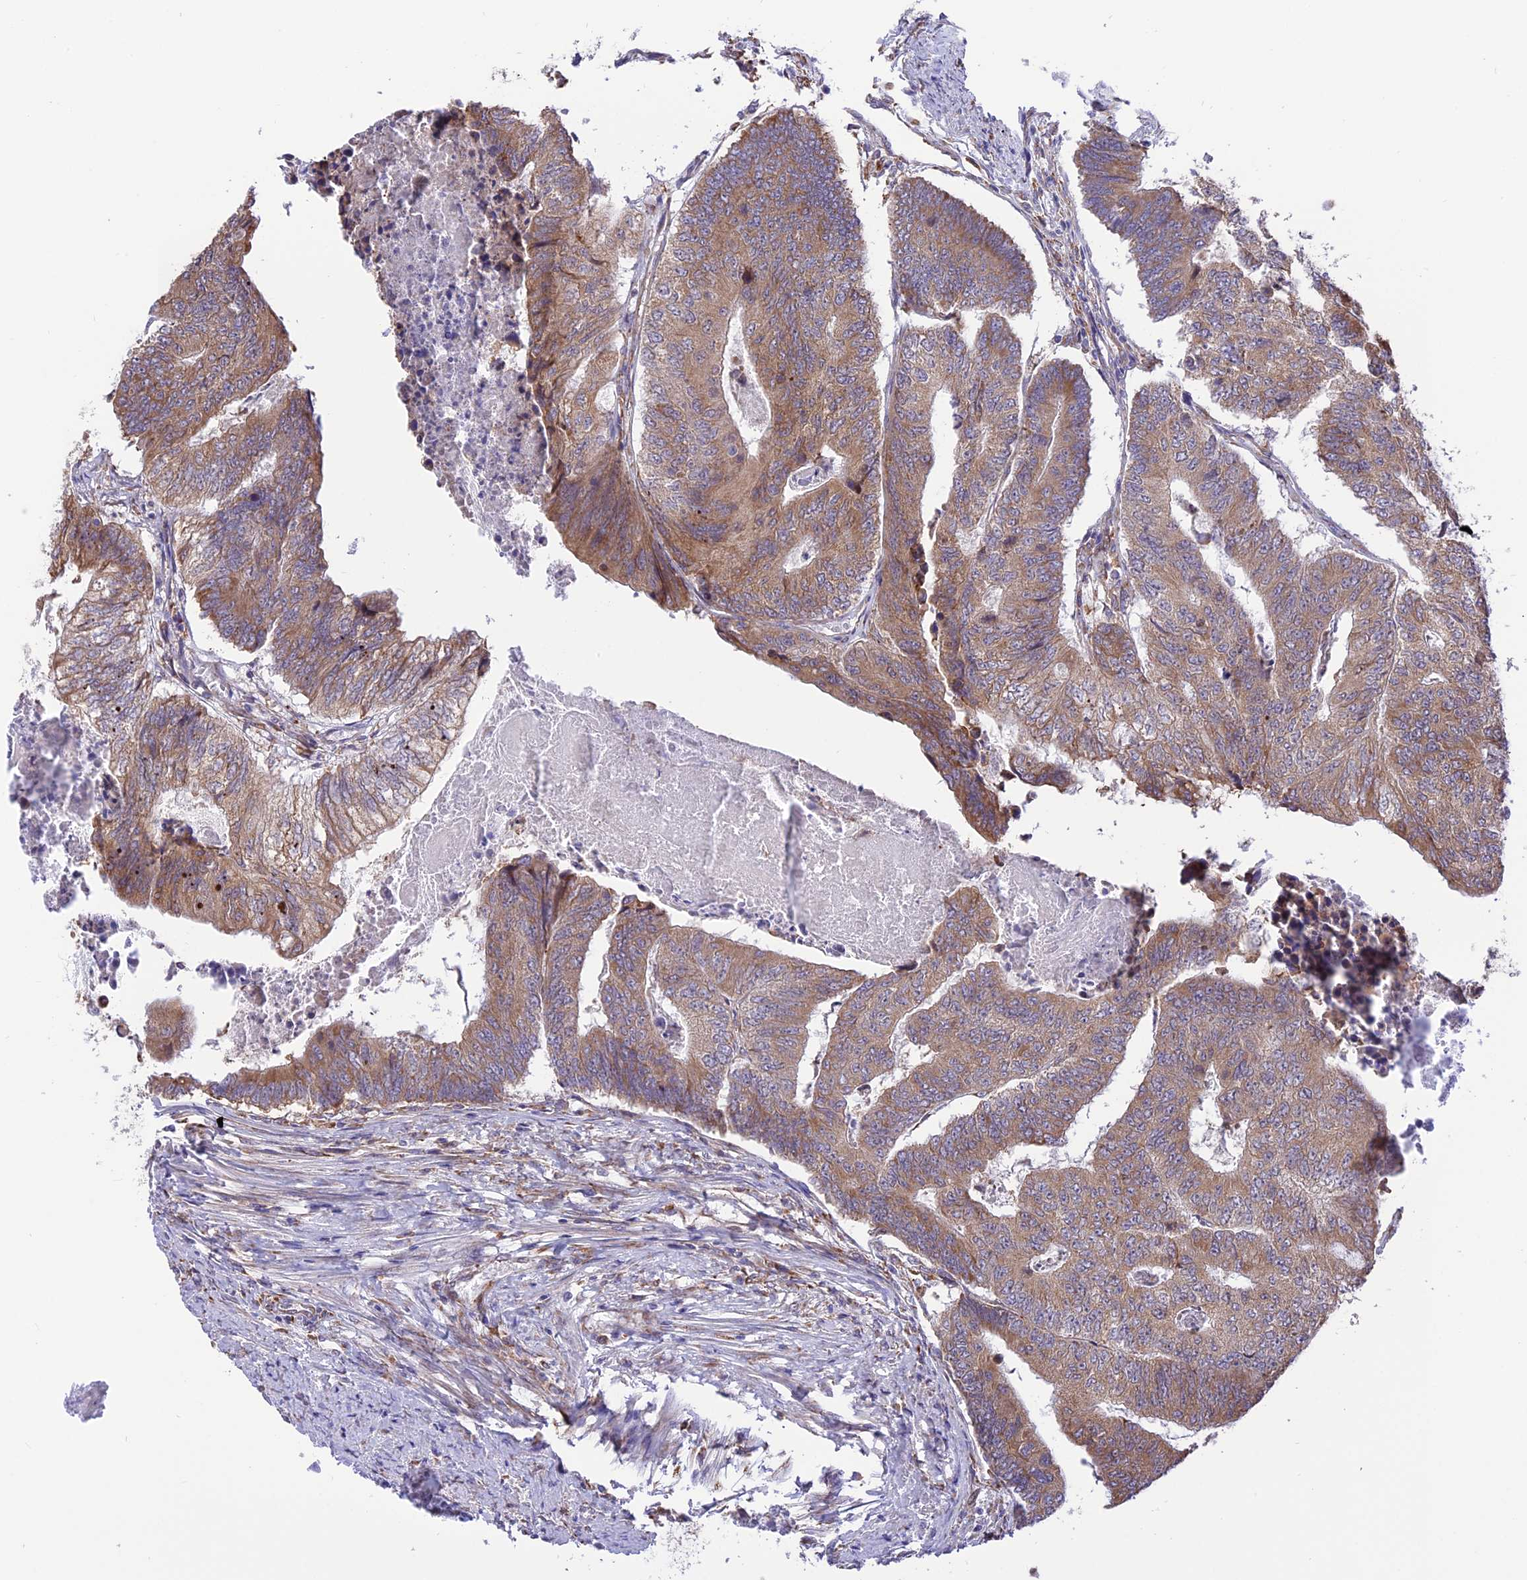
{"staining": {"intensity": "moderate", "quantity": ">75%", "location": "cytoplasmic/membranous"}, "tissue": "colorectal cancer", "cell_type": "Tumor cells", "image_type": "cancer", "snomed": [{"axis": "morphology", "description": "Adenocarcinoma, NOS"}, {"axis": "topography", "description": "Colon"}], "caption": "Protein staining shows moderate cytoplasmic/membranous expression in approximately >75% of tumor cells in adenocarcinoma (colorectal). (DAB (3,3'-diaminobenzidine) IHC, brown staining for protein, blue staining for nuclei).", "gene": "ARMCX6", "patient": {"sex": "female", "age": 67}}